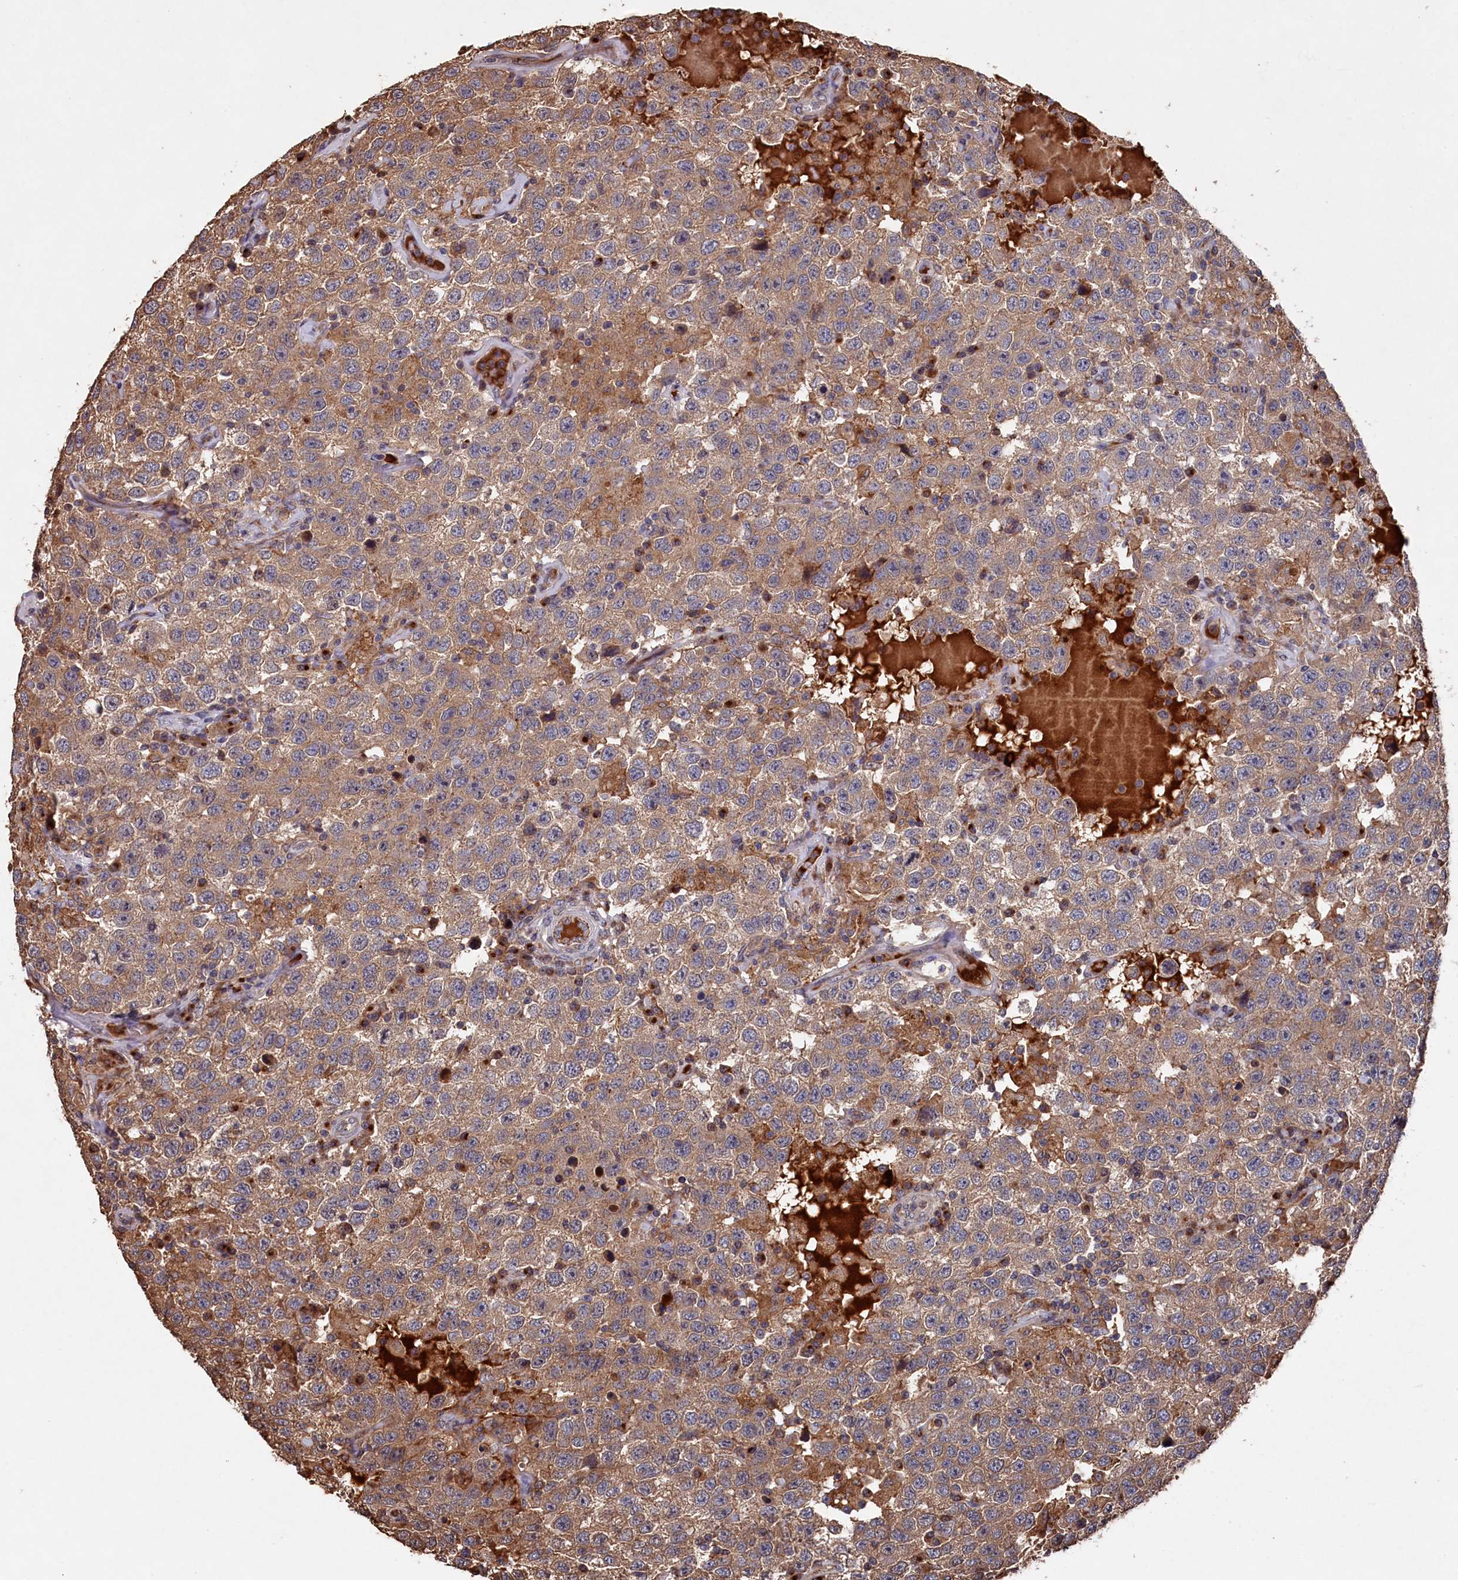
{"staining": {"intensity": "moderate", "quantity": ">75%", "location": "cytoplasmic/membranous"}, "tissue": "testis cancer", "cell_type": "Tumor cells", "image_type": "cancer", "snomed": [{"axis": "morphology", "description": "Seminoma, NOS"}, {"axis": "topography", "description": "Testis"}], "caption": "A micrograph of human testis cancer stained for a protein displays moderate cytoplasmic/membranous brown staining in tumor cells.", "gene": "NAA60", "patient": {"sex": "male", "age": 41}}